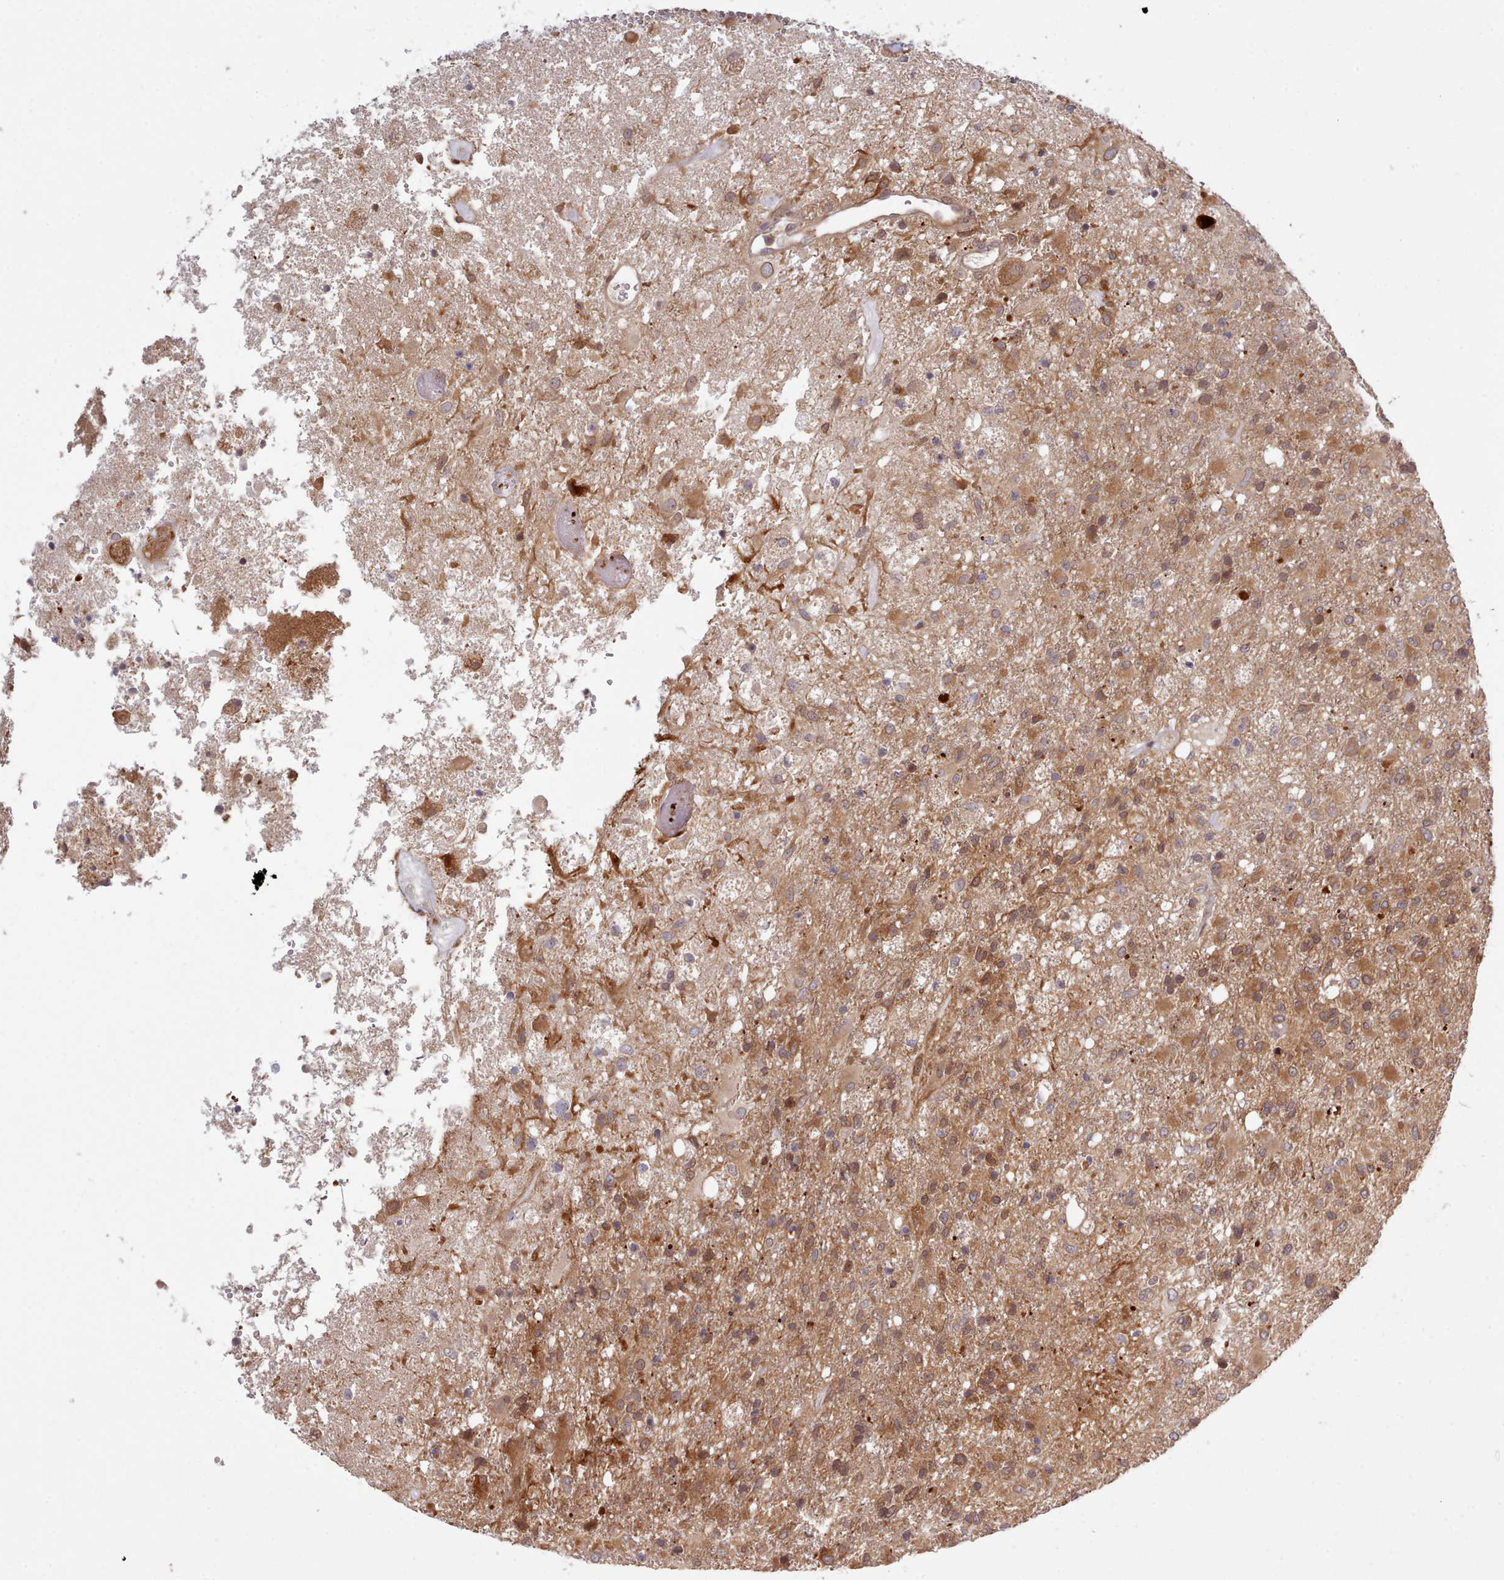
{"staining": {"intensity": "moderate", "quantity": ">75%", "location": "cytoplasmic/membranous"}, "tissue": "glioma", "cell_type": "Tumor cells", "image_type": "cancer", "snomed": [{"axis": "morphology", "description": "Glioma, malignant, High grade"}, {"axis": "topography", "description": "Brain"}], "caption": "A high-resolution histopathology image shows immunohistochemistry staining of malignant glioma (high-grade), which displays moderate cytoplasmic/membranous expression in approximately >75% of tumor cells.", "gene": "UBE2G1", "patient": {"sex": "female", "age": 74}}